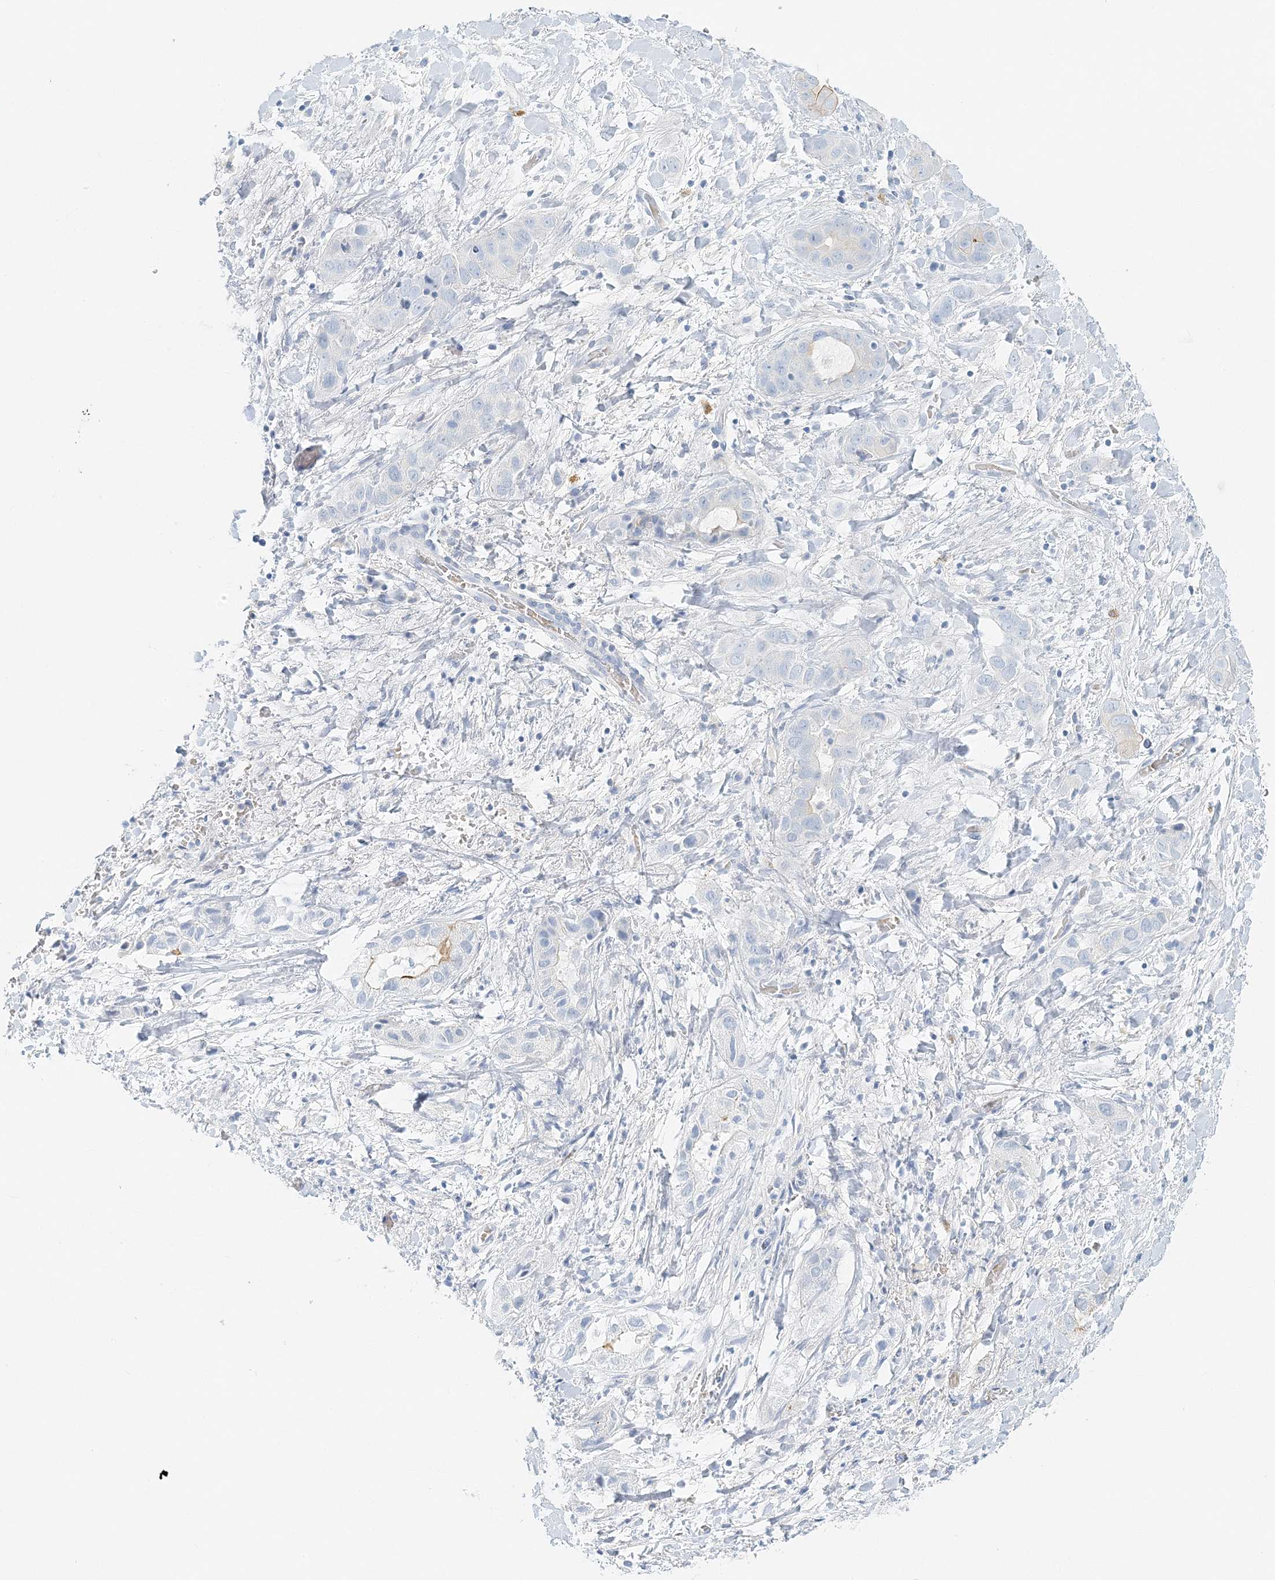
{"staining": {"intensity": "negative", "quantity": "none", "location": "none"}, "tissue": "liver cancer", "cell_type": "Tumor cells", "image_type": "cancer", "snomed": [{"axis": "morphology", "description": "Cholangiocarcinoma"}, {"axis": "topography", "description": "Liver"}], "caption": "A histopathology image of liver cancer stained for a protein displays no brown staining in tumor cells. (Immunohistochemistry, brightfield microscopy, high magnification).", "gene": "VILL", "patient": {"sex": "female", "age": 52}}